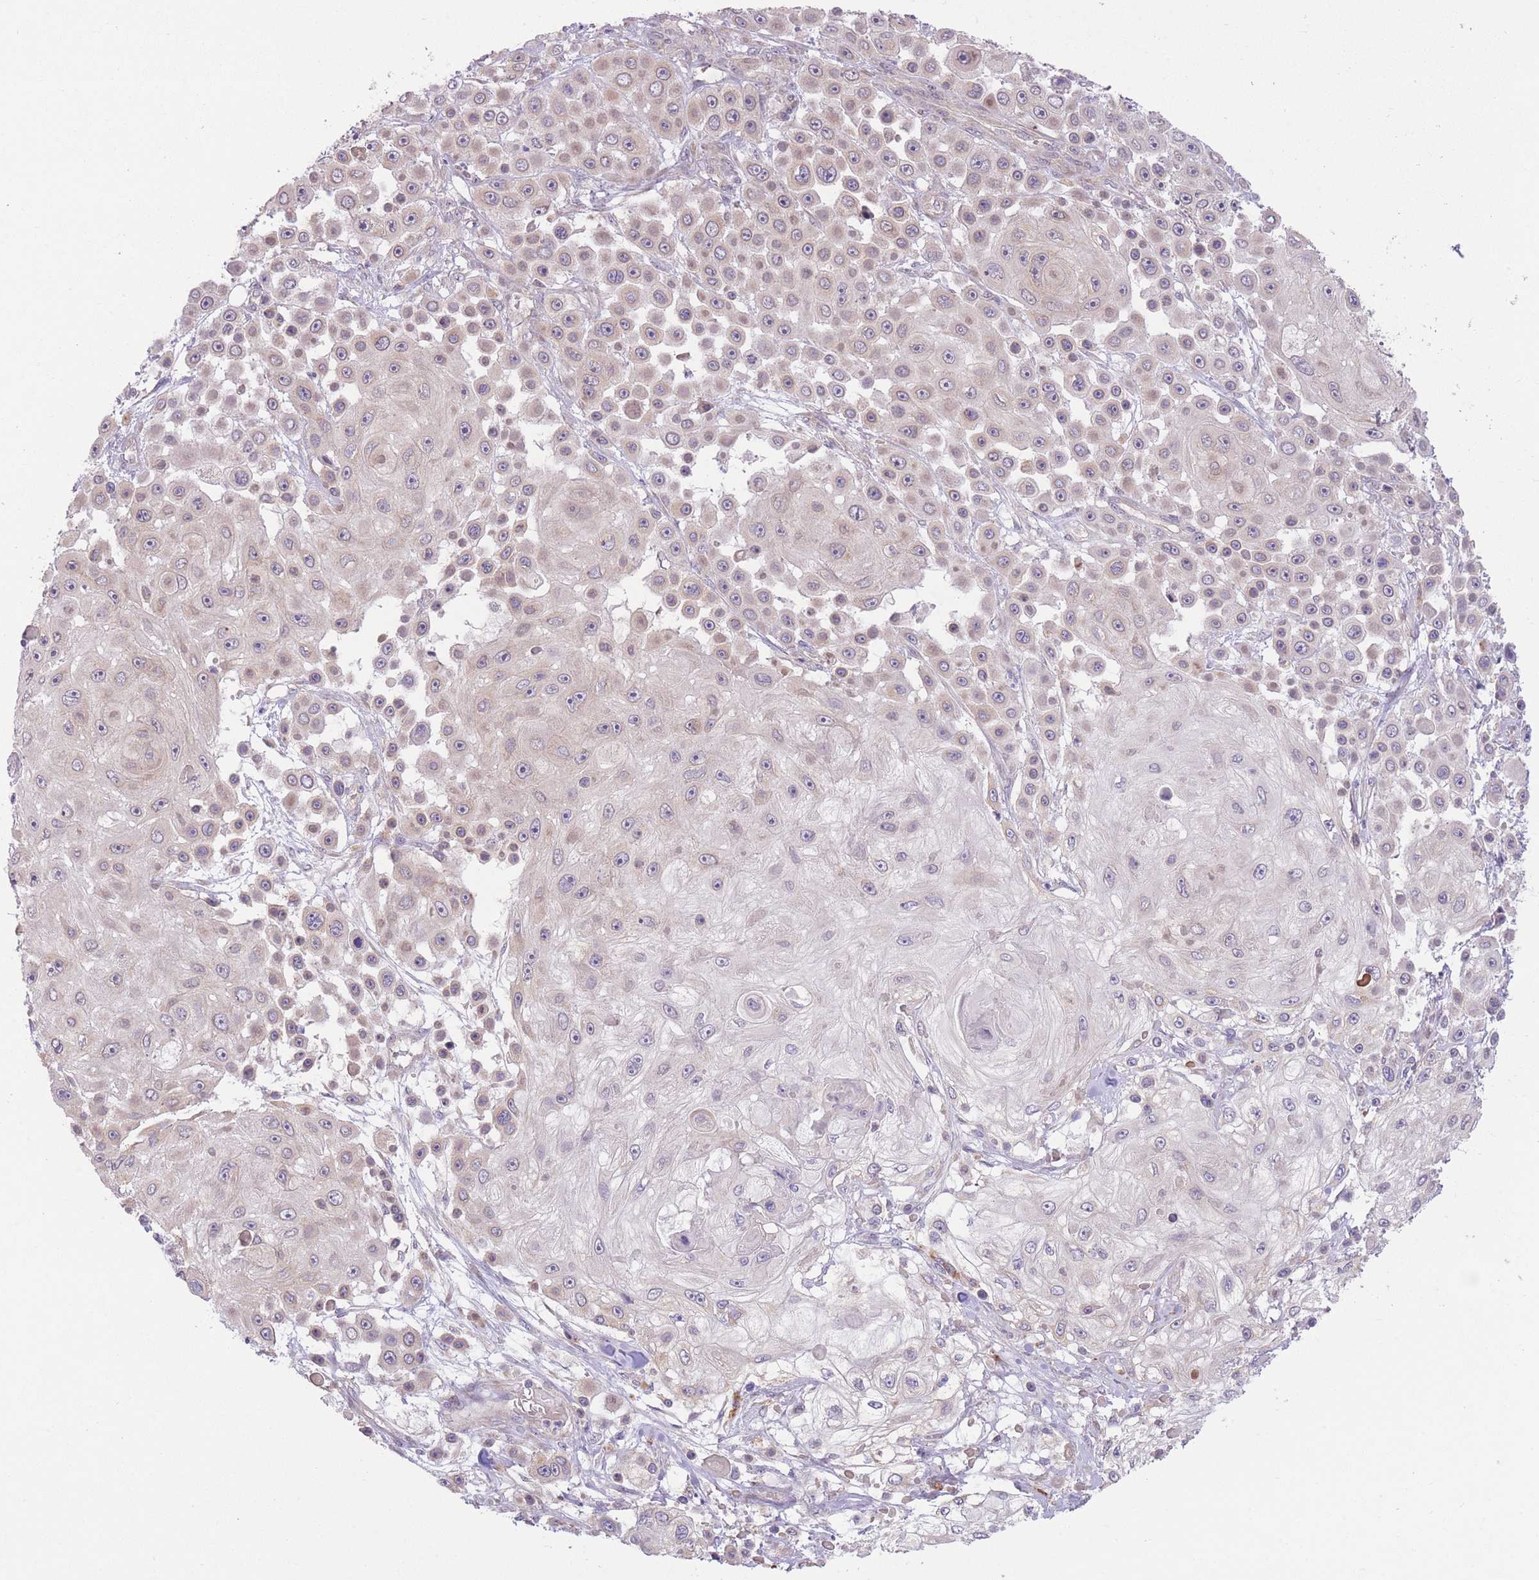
{"staining": {"intensity": "weak", "quantity": "25%-75%", "location": "cytoplasmic/membranous"}, "tissue": "skin cancer", "cell_type": "Tumor cells", "image_type": "cancer", "snomed": [{"axis": "morphology", "description": "Squamous cell carcinoma, NOS"}, {"axis": "topography", "description": "Skin"}], "caption": "Immunohistochemistry of skin cancer demonstrates low levels of weak cytoplasmic/membranous staining in approximately 25%-75% of tumor cells.", "gene": "BOLA2B", "patient": {"sex": "male", "age": 67}}